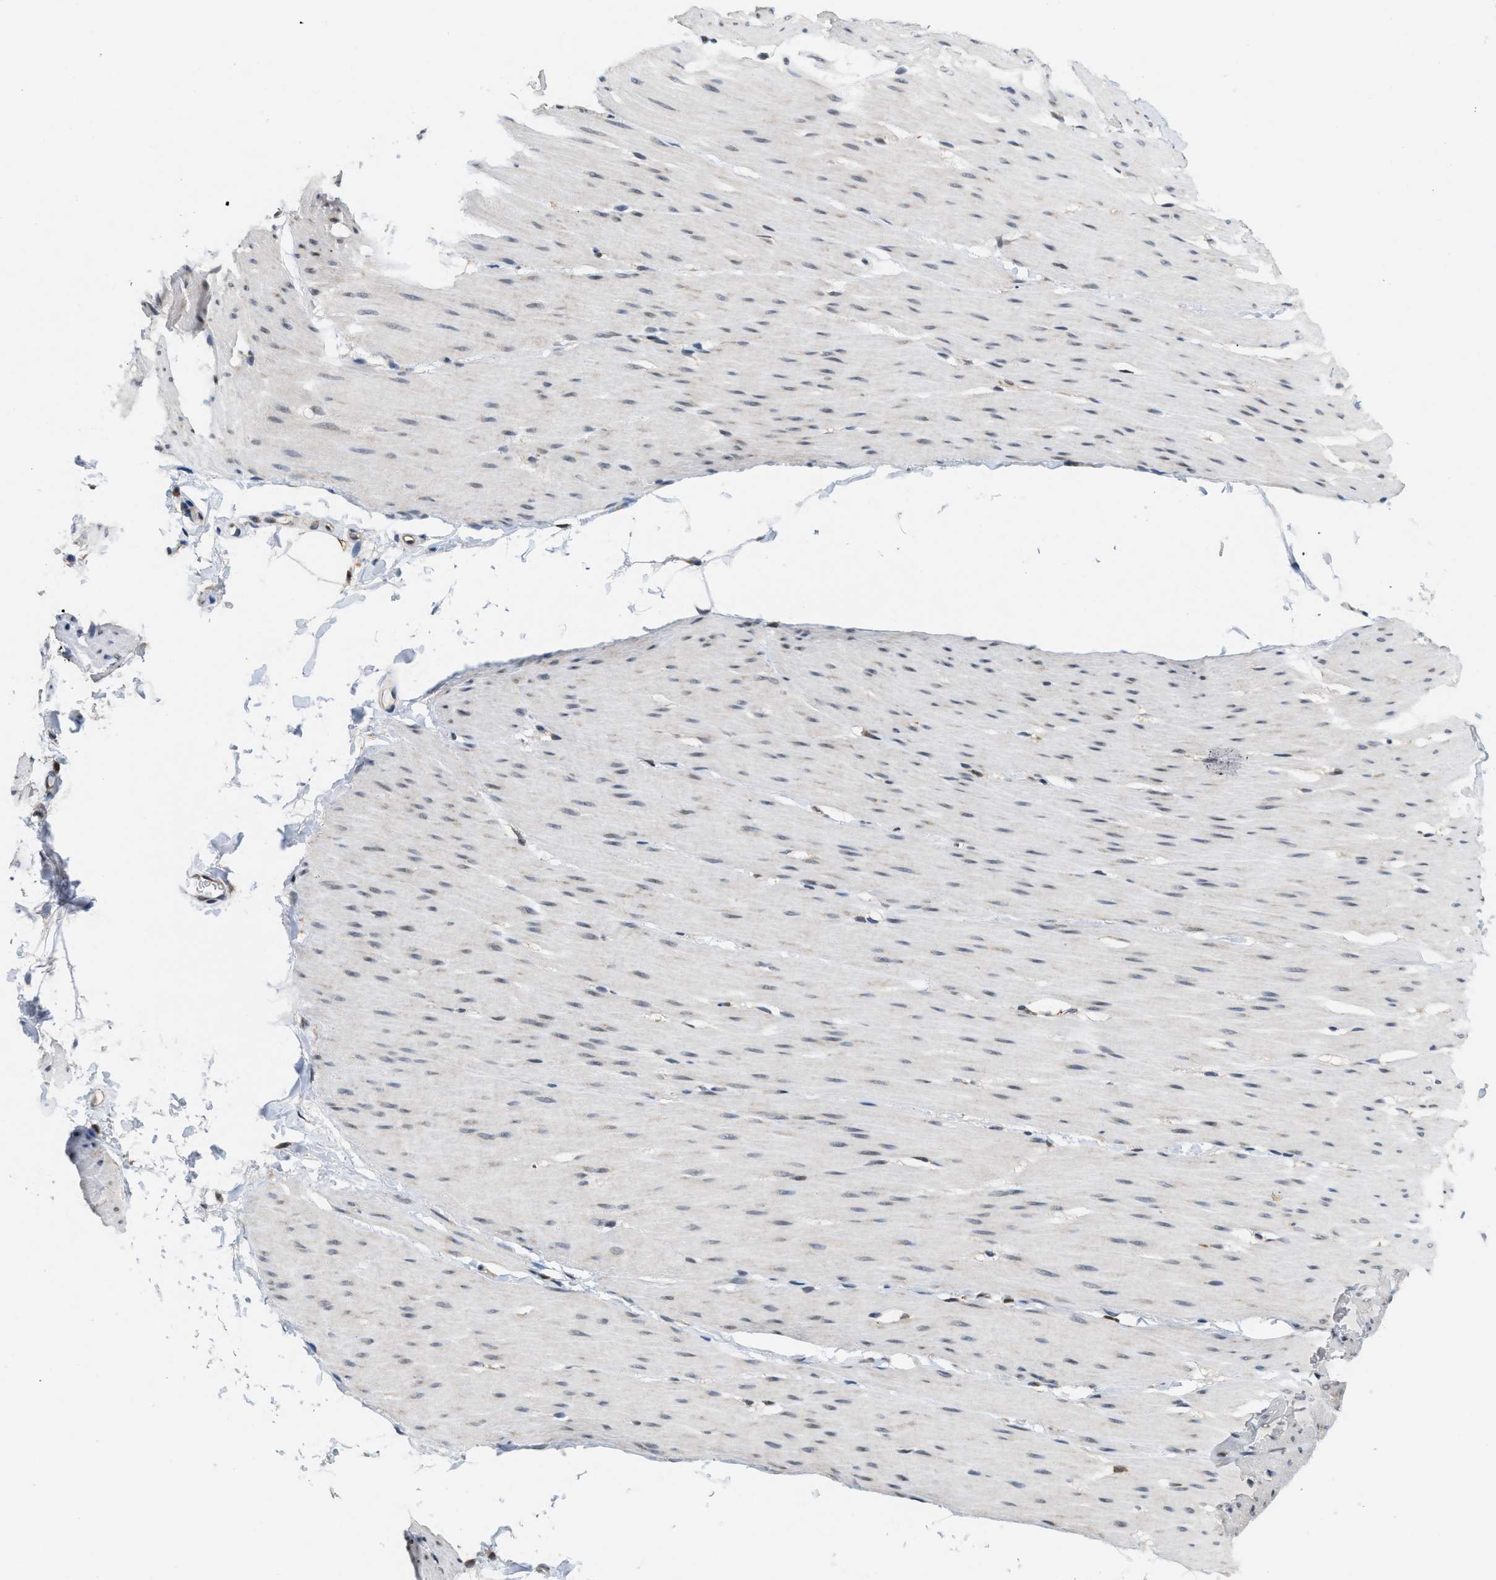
{"staining": {"intensity": "negative", "quantity": "none", "location": "none"}, "tissue": "smooth muscle", "cell_type": "Smooth muscle cells", "image_type": "normal", "snomed": [{"axis": "morphology", "description": "Normal tissue, NOS"}, {"axis": "topography", "description": "Smooth muscle"}, {"axis": "topography", "description": "Colon"}], "caption": "This is a histopathology image of immunohistochemistry staining of unremarkable smooth muscle, which shows no staining in smooth muscle cells.", "gene": "ATF7IP", "patient": {"sex": "male", "age": 67}}